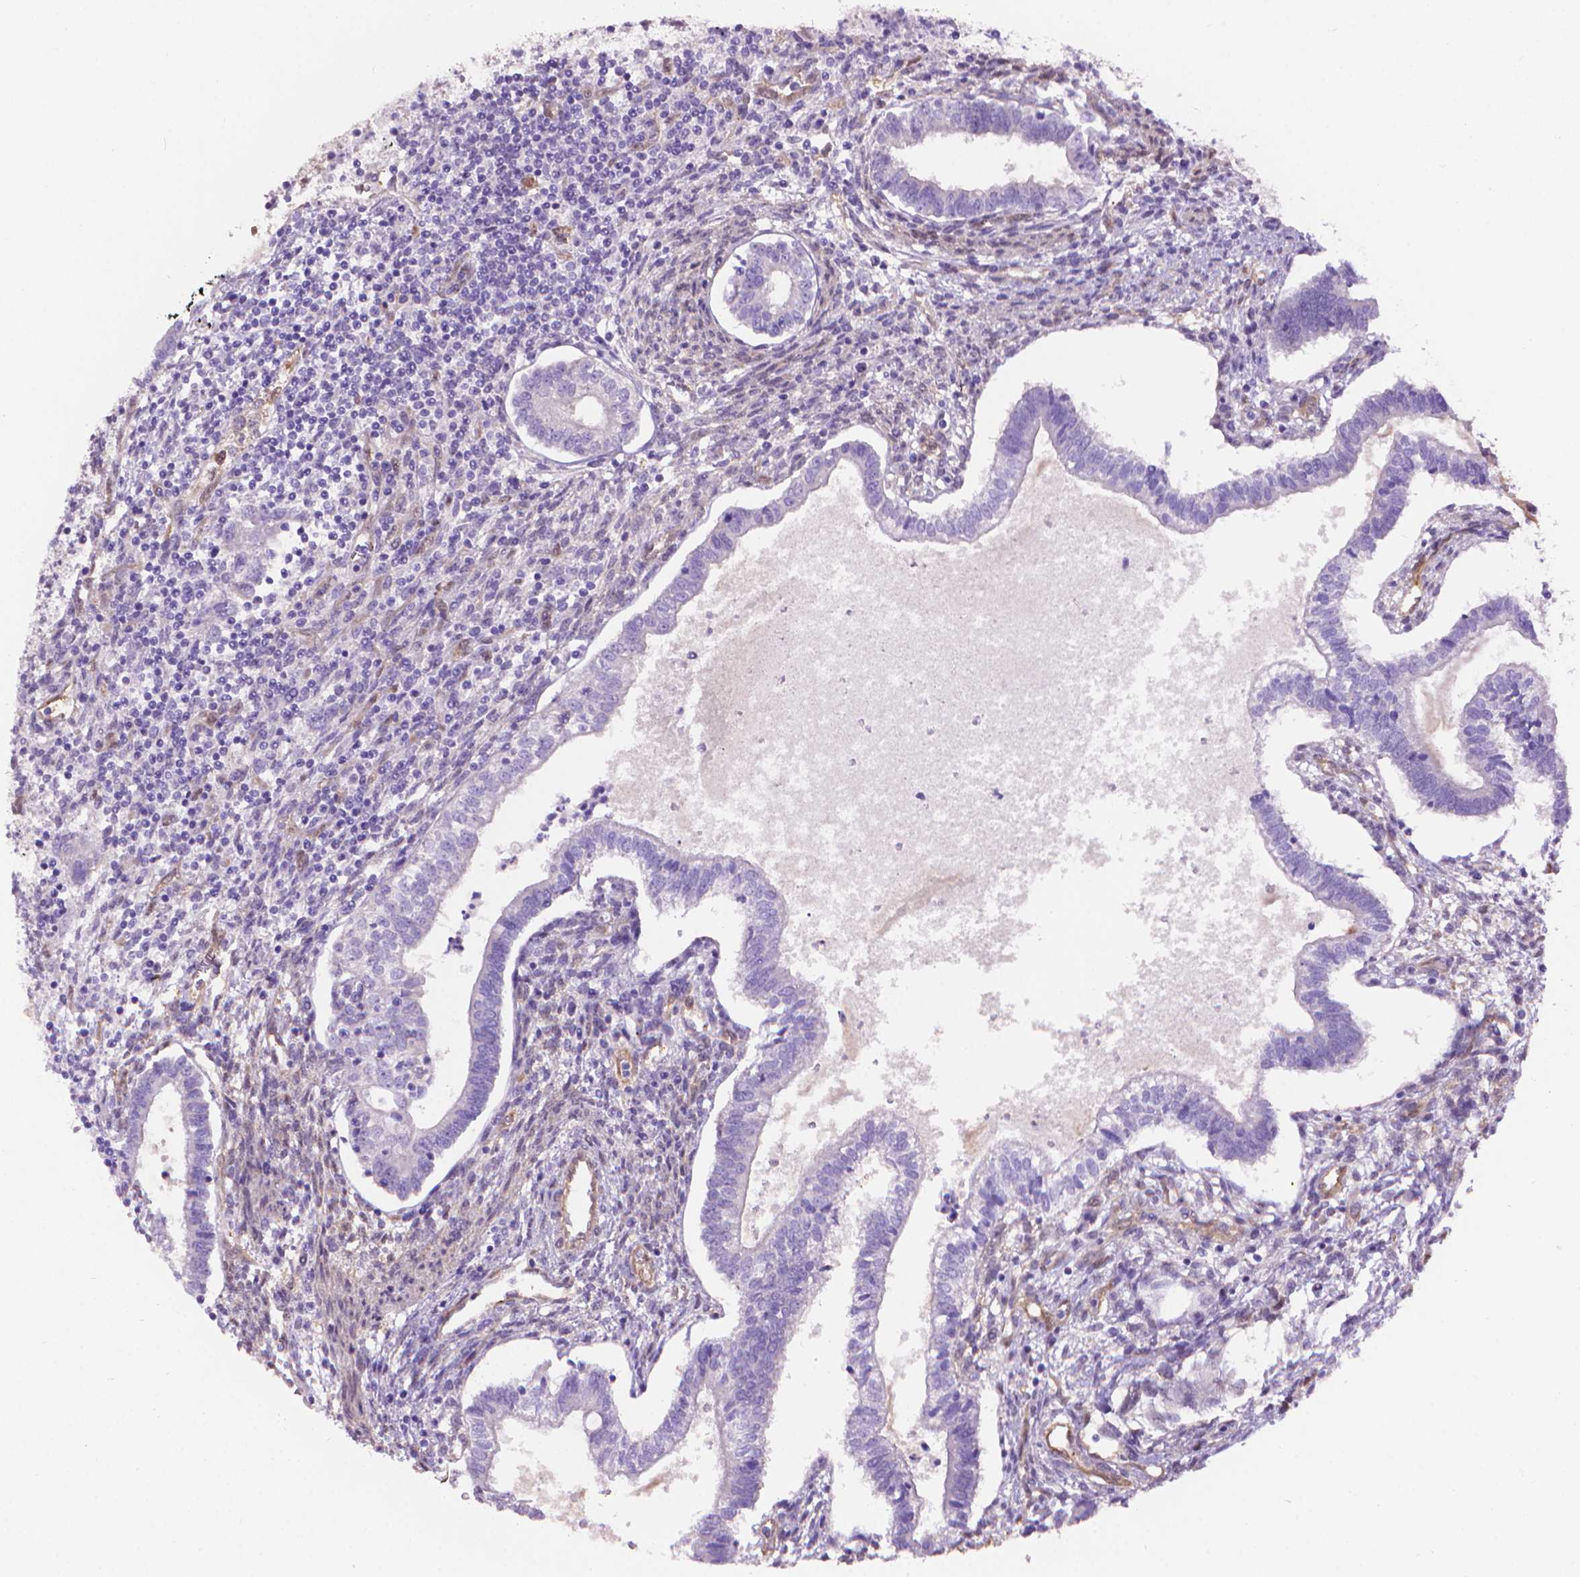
{"staining": {"intensity": "negative", "quantity": "none", "location": "none"}, "tissue": "testis cancer", "cell_type": "Tumor cells", "image_type": "cancer", "snomed": [{"axis": "morphology", "description": "Carcinoma, Embryonal, NOS"}, {"axis": "topography", "description": "Testis"}], "caption": "This is an IHC histopathology image of human embryonal carcinoma (testis). There is no staining in tumor cells.", "gene": "CLIC4", "patient": {"sex": "male", "age": 37}}